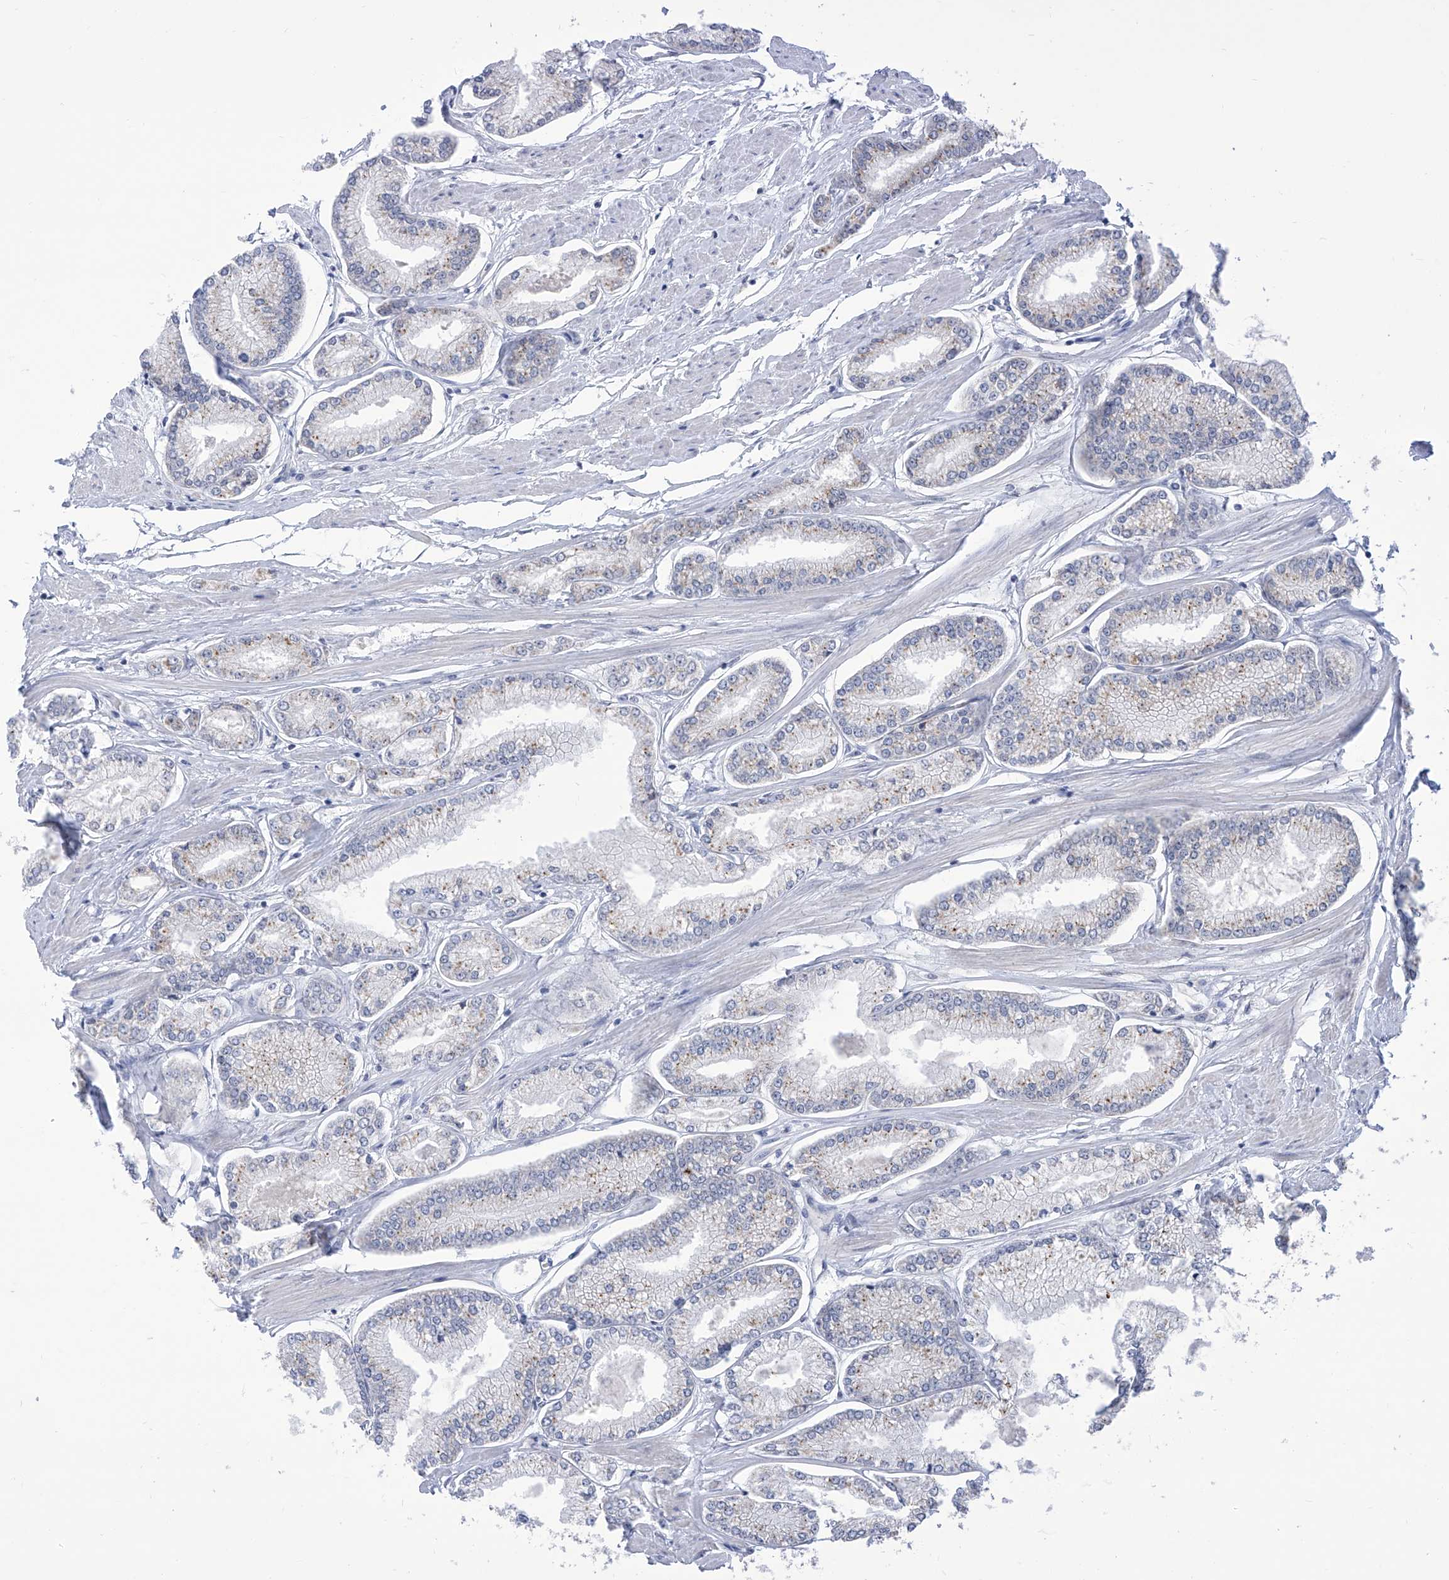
{"staining": {"intensity": "negative", "quantity": "none", "location": "none"}, "tissue": "prostate cancer", "cell_type": "Tumor cells", "image_type": "cancer", "snomed": [{"axis": "morphology", "description": "Adenocarcinoma, Low grade"}, {"axis": "topography", "description": "Prostate"}], "caption": "This is a image of IHC staining of prostate low-grade adenocarcinoma, which shows no staining in tumor cells. (DAB immunohistochemistry (IHC) with hematoxylin counter stain).", "gene": "SART1", "patient": {"sex": "male", "age": 52}}